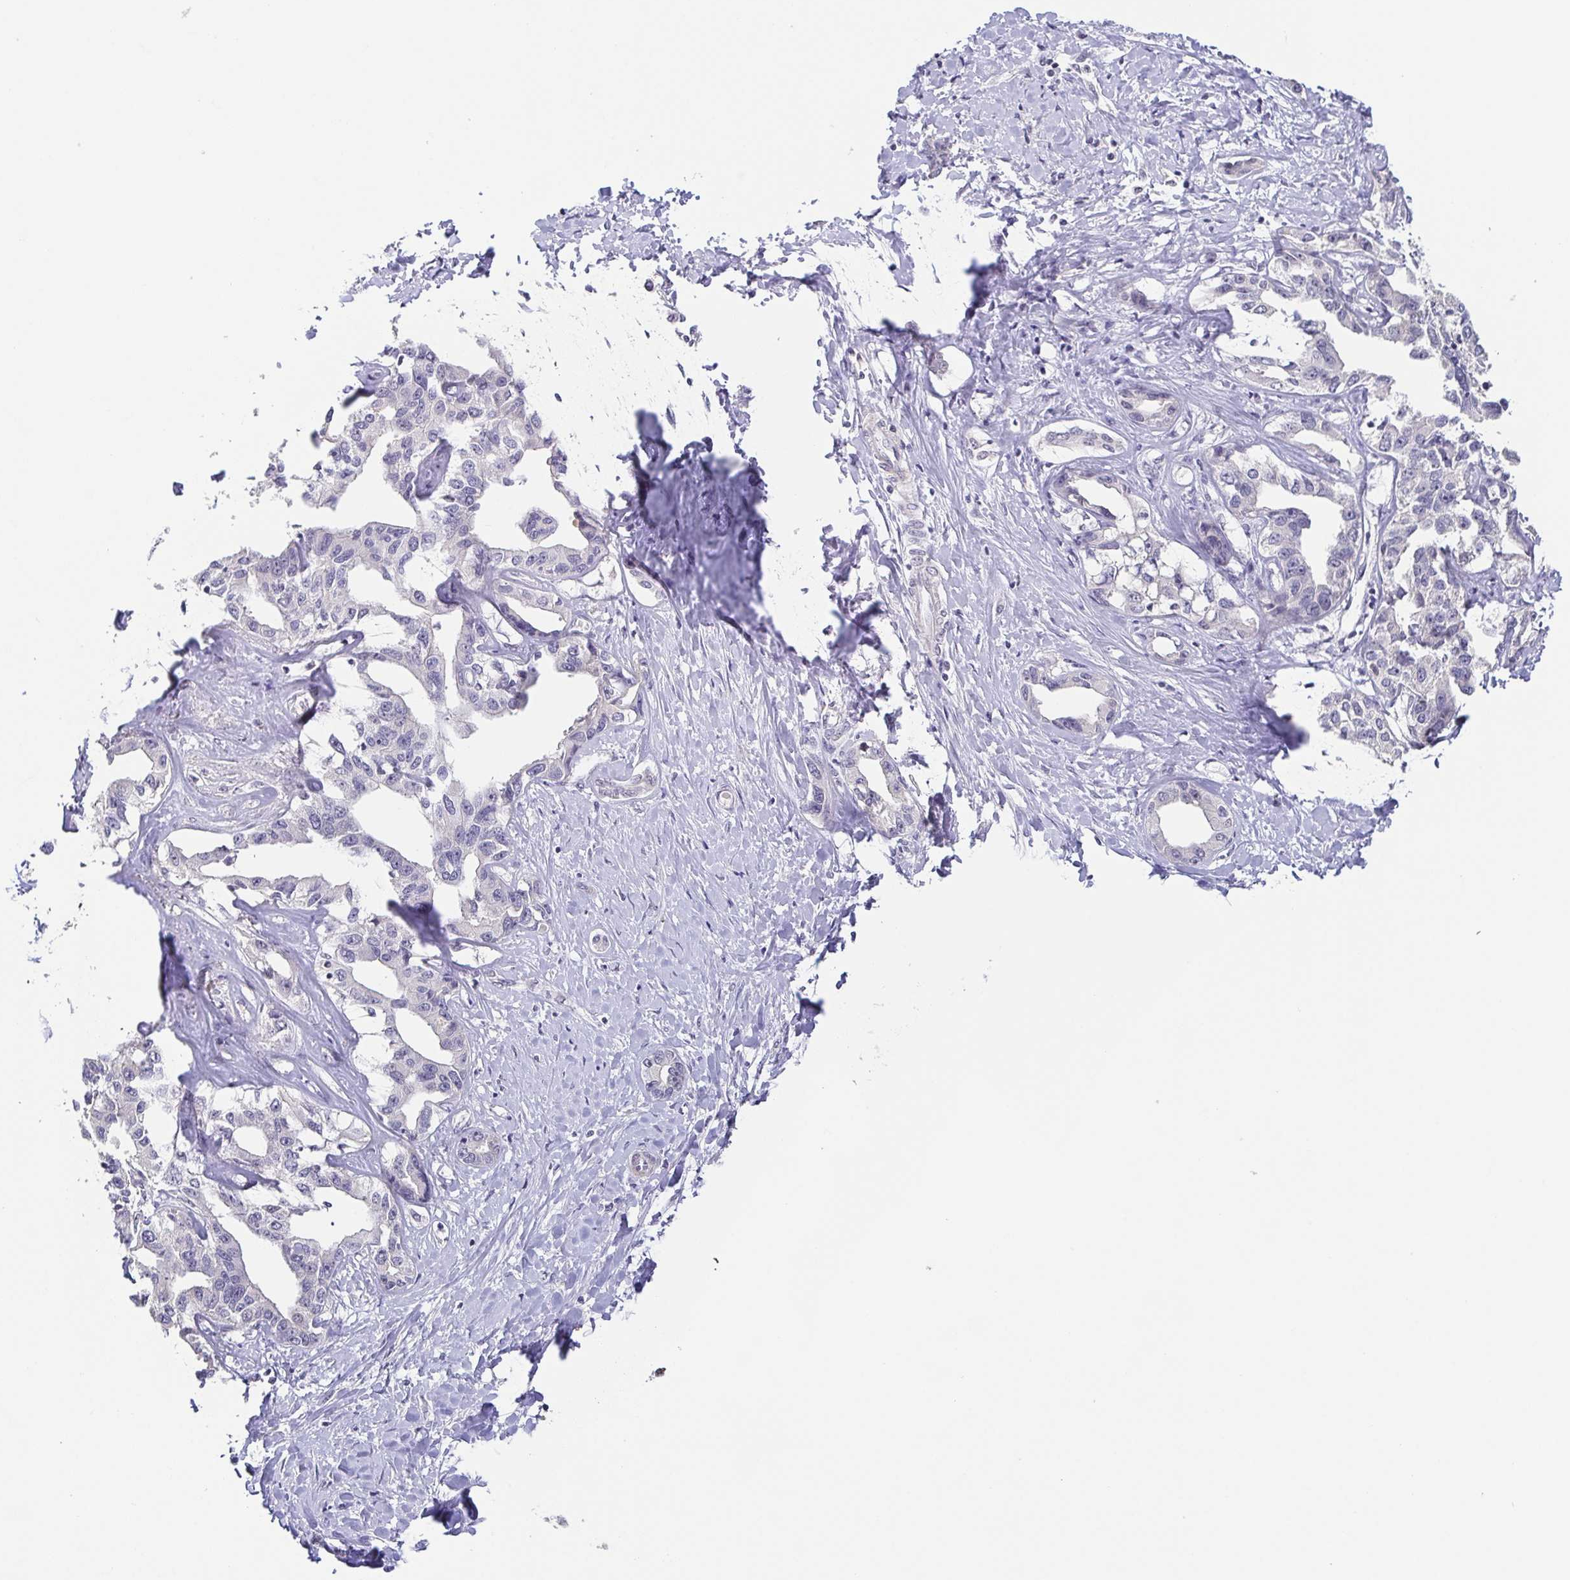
{"staining": {"intensity": "negative", "quantity": "none", "location": "none"}, "tissue": "liver cancer", "cell_type": "Tumor cells", "image_type": "cancer", "snomed": [{"axis": "morphology", "description": "Cholangiocarcinoma"}, {"axis": "topography", "description": "Liver"}], "caption": "Immunohistochemistry (IHC) micrograph of neoplastic tissue: human liver cancer (cholangiocarcinoma) stained with DAB (3,3'-diaminobenzidine) demonstrates no significant protein expression in tumor cells. (Brightfield microscopy of DAB immunohistochemistry at high magnification).", "gene": "NEFH", "patient": {"sex": "male", "age": 59}}